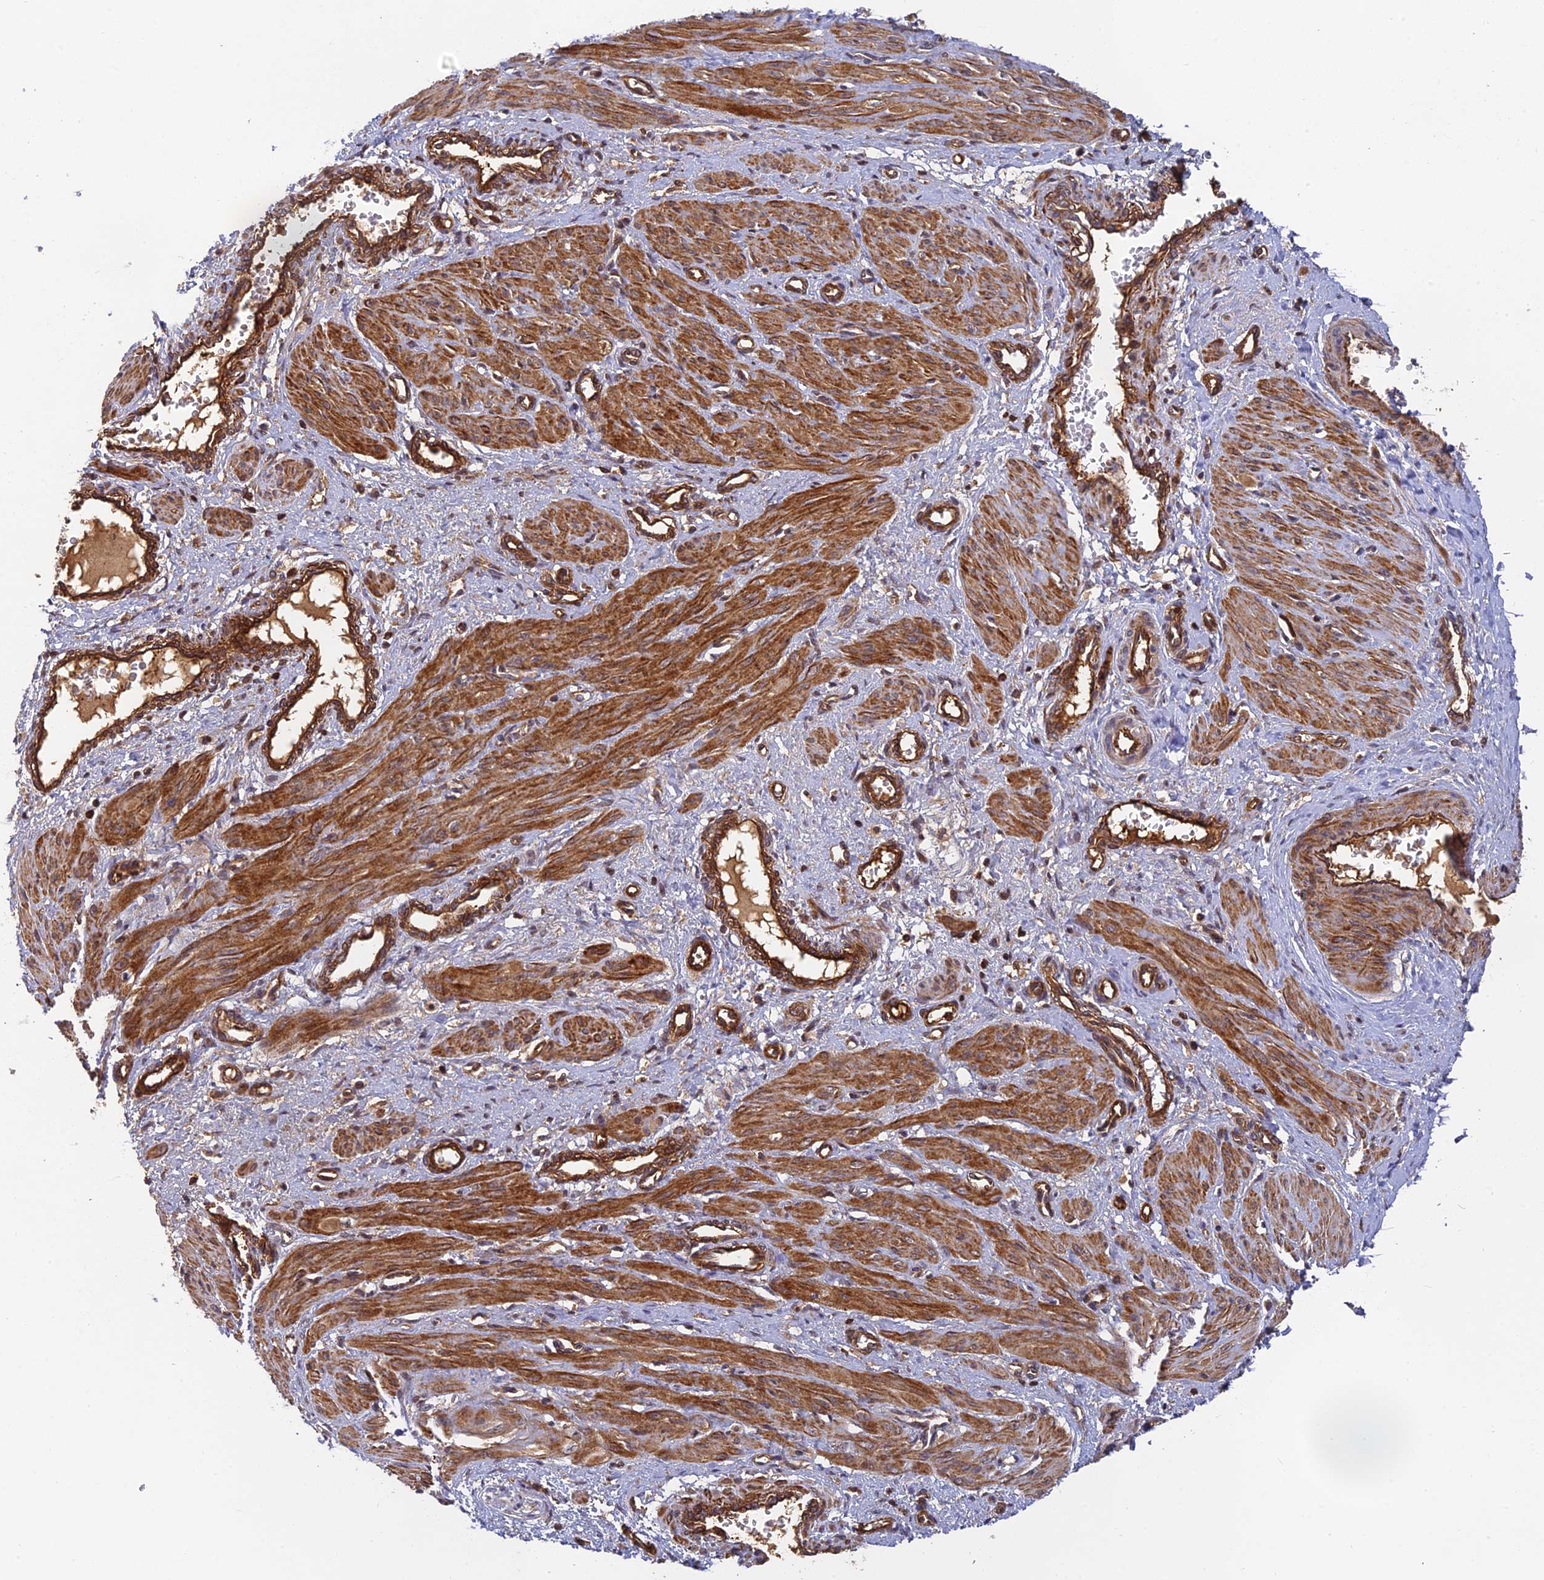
{"staining": {"intensity": "moderate", "quantity": ">75%", "location": "cytoplasmic/membranous"}, "tissue": "smooth muscle", "cell_type": "Smooth muscle cells", "image_type": "normal", "snomed": [{"axis": "morphology", "description": "Normal tissue, NOS"}, {"axis": "topography", "description": "Endometrium"}], "caption": "Smooth muscle stained for a protein shows moderate cytoplasmic/membranous positivity in smooth muscle cells.", "gene": "OSBPL1A", "patient": {"sex": "female", "age": 33}}